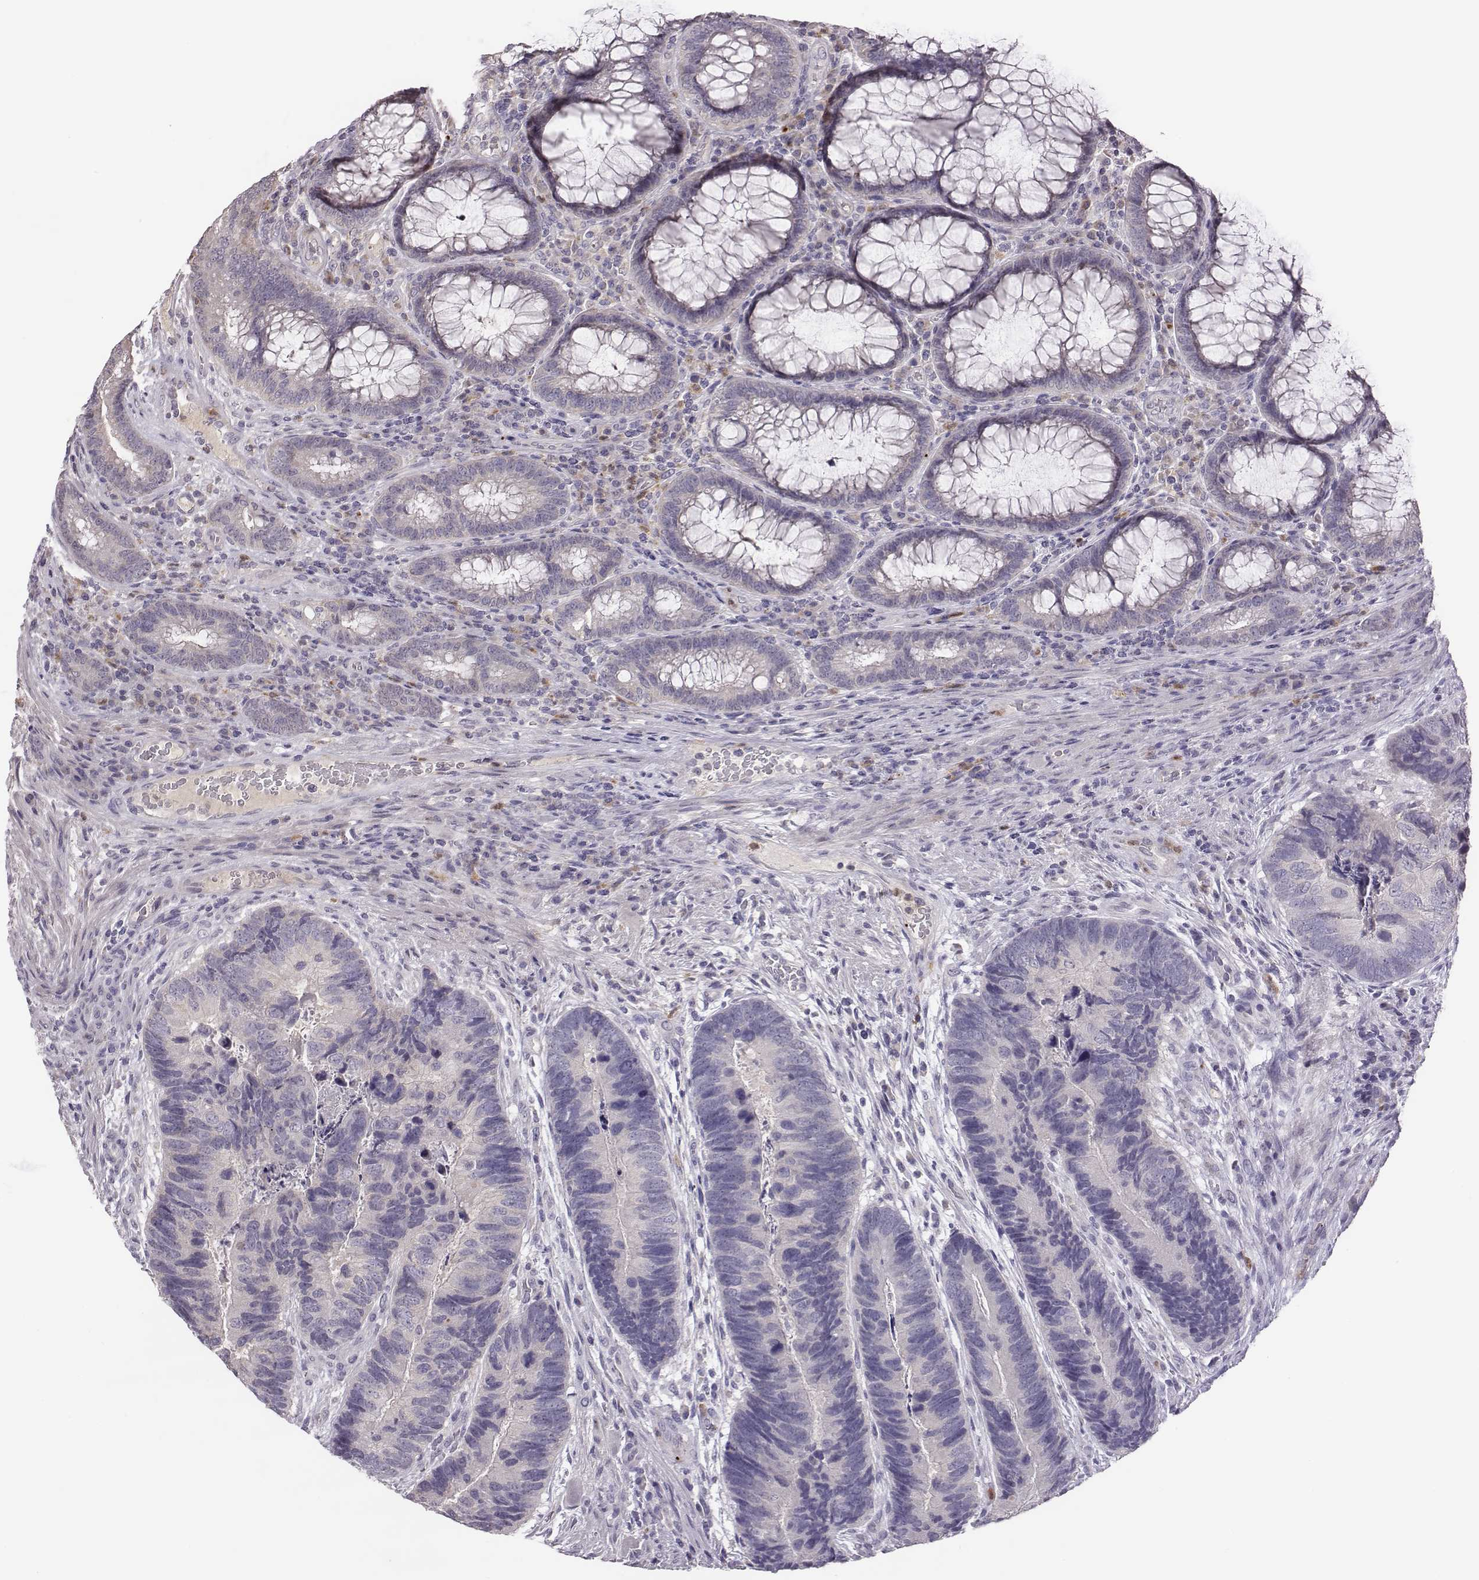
{"staining": {"intensity": "negative", "quantity": "none", "location": "none"}, "tissue": "colorectal cancer", "cell_type": "Tumor cells", "image_type": "cancer", "snomed": [{"axis": "morphology", "description": "Adenocarcinoma, NOS"}, {"axis": "topography", "description": "Colon"}], "caption": "This photomicrograph is of colorectal cancer (adenocarcinoma) stained with immunohistochemistry (IHC) to label a protein in brown with the nuclei are counter-stained blue. There is no staining in tumor cells.", "gene": "KMO", "patient": {"sex": "female", "age": 67}}